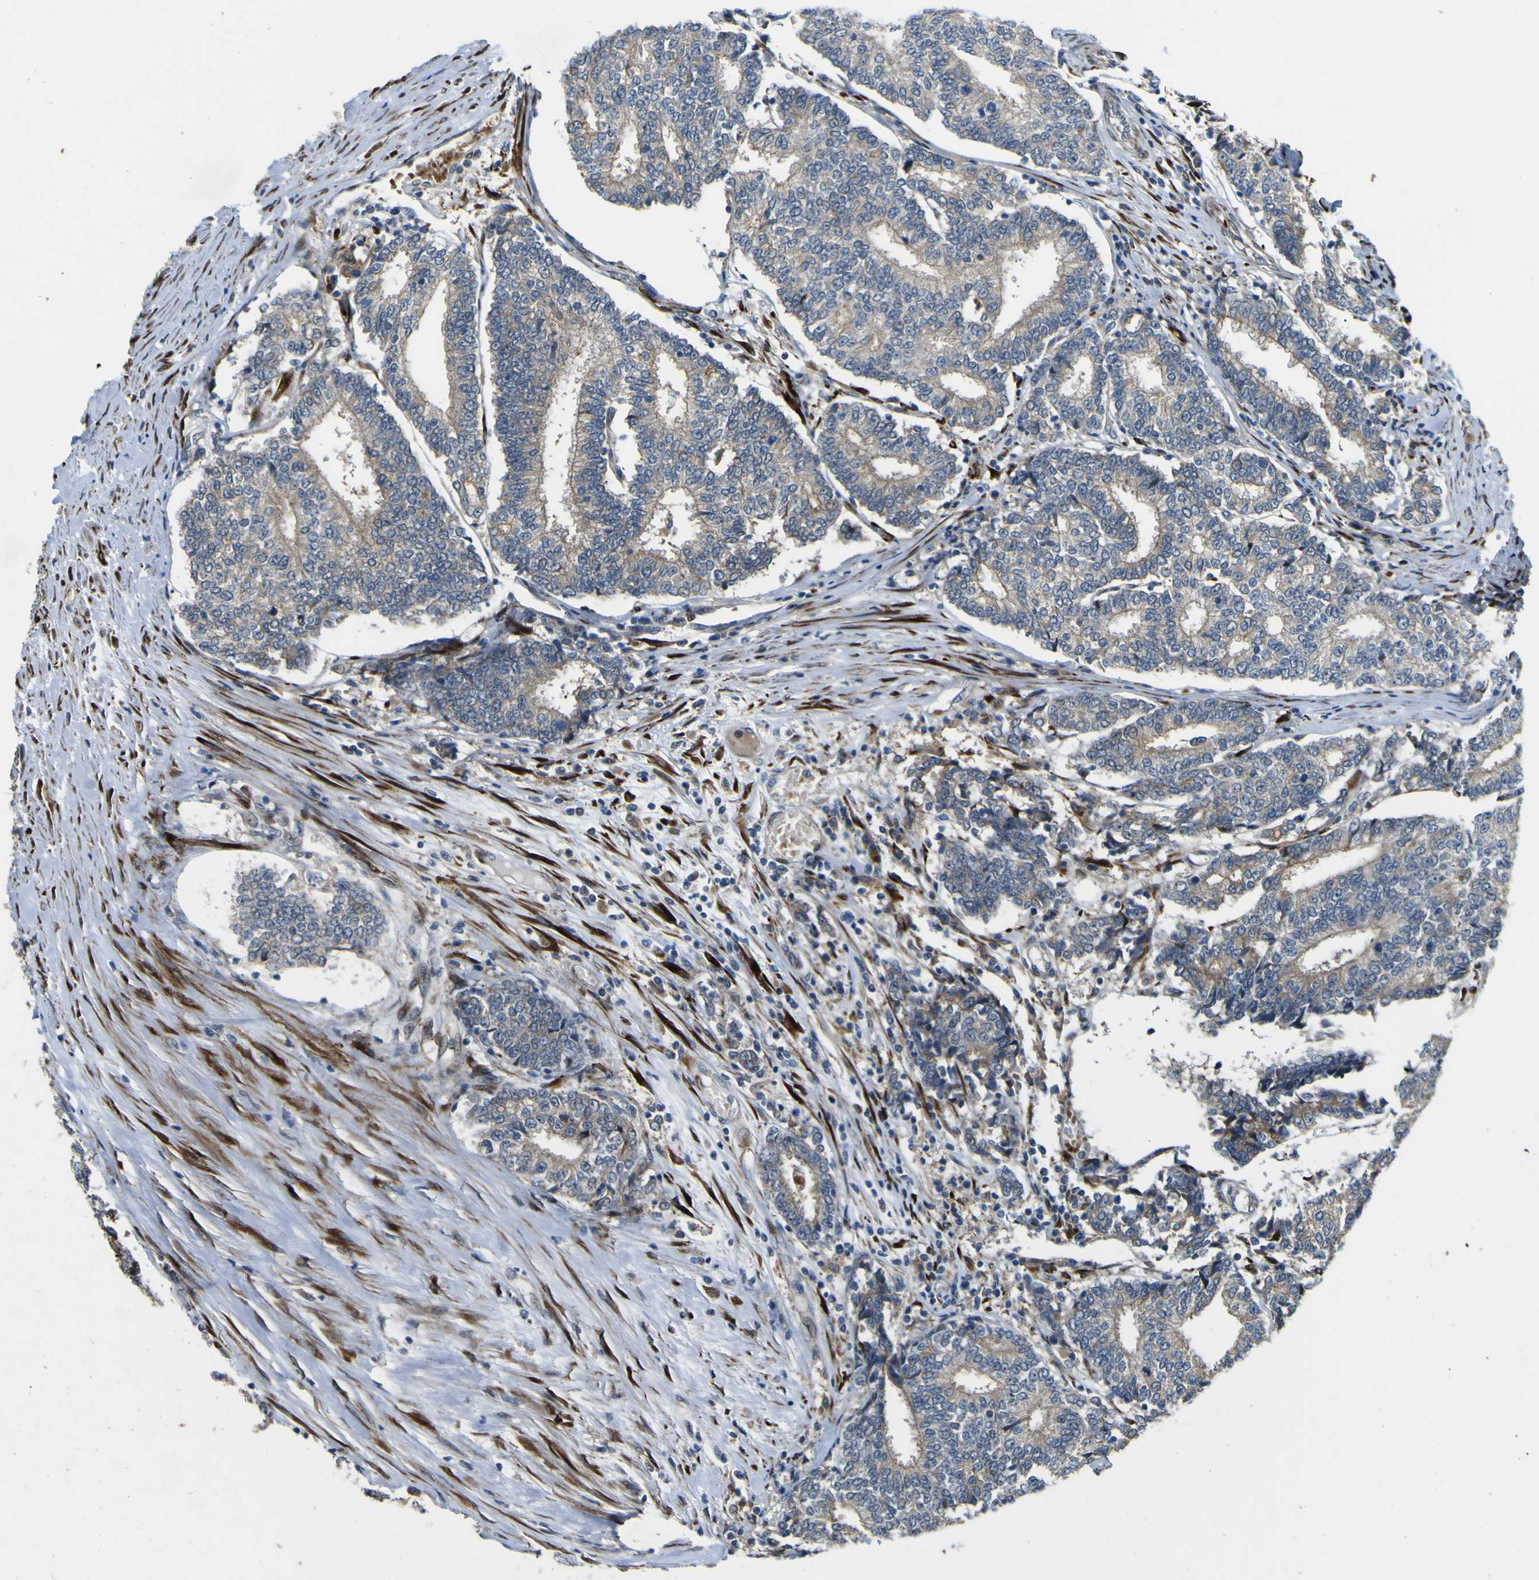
{"staining": {"intensity": "weak", "quantity": ">75%", "location": "cytoplasmic/membranous"}, "tissue": "prostate cancer", "cell_type": "Tumor cells", "image_type": "cancer", "snomed": [{"axis": "morphology", "description": "Normal tissue, NOS"}, {"axis": "morphology", "description": "Adenocarcinoma, High grade"}, {"axis": "topography", "description": "Prostate"}, {"axis": "topography", "description": "Seminal veicle"}], "caption": "Protein expression analysis of adenocarcinoma (high-grade) (prostate) exhibits weak cytoplasmic/membranous positivity in about >75% of tumor cells.", "gene": "LBHD1", "patient": {"sex": "male", "age": 55}}